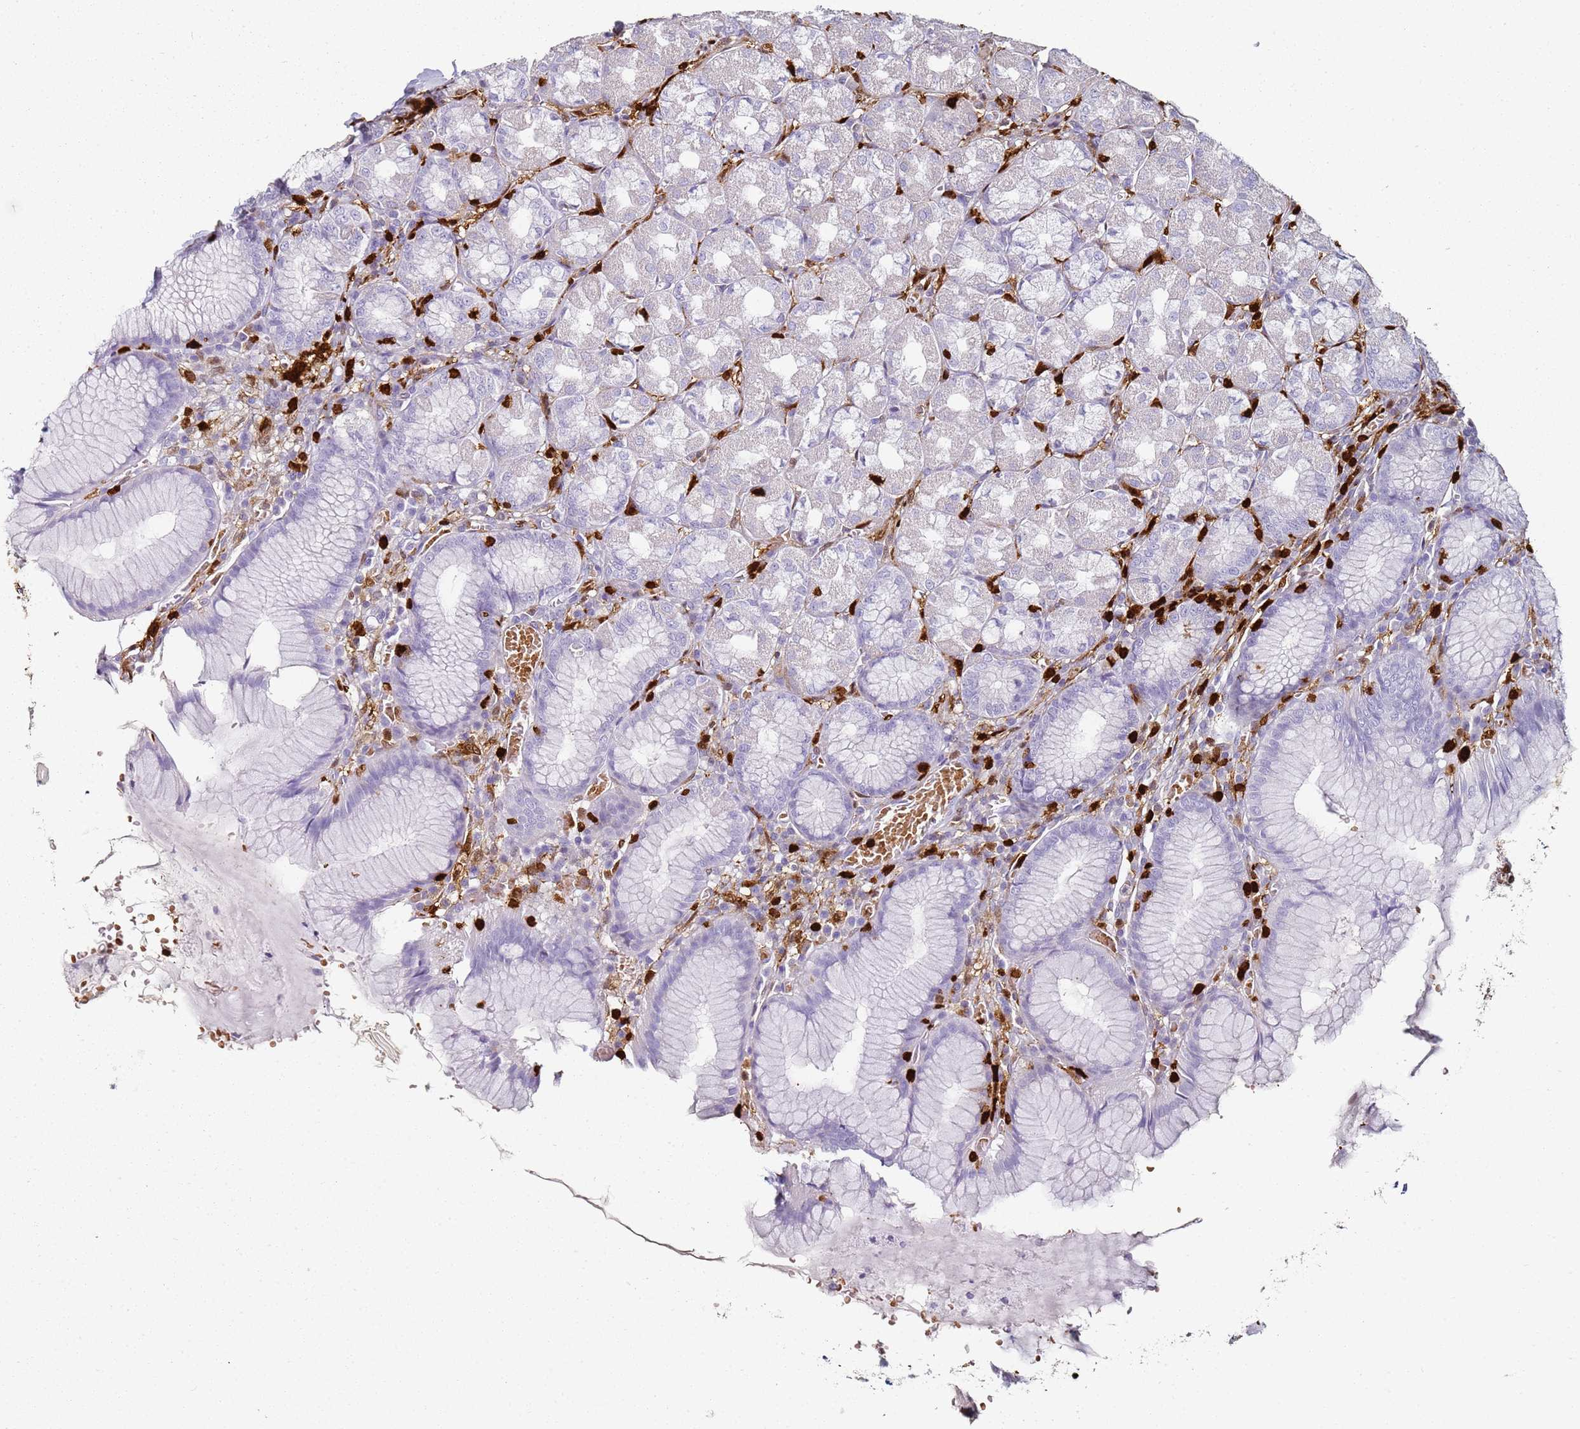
{"staining": {"intensity": "negative", "quantity": "none", "location": "none"}, "tissue": "stomach", "cell_type": "Glandular cells", "image_type": "normal", "snomed": [{"axis": "morphology", "description": "Normal tissue, NOS"}, {"axis": "topography", "description": "Stomach"}], "caption": "DAB (3,3'-diaminobenzidine) immunohistochemical staining of benign human stomach reveals no significant positivity in glandular cells.", "gene": "S100A4", "patient": {"sex": "male", "age": 55}}